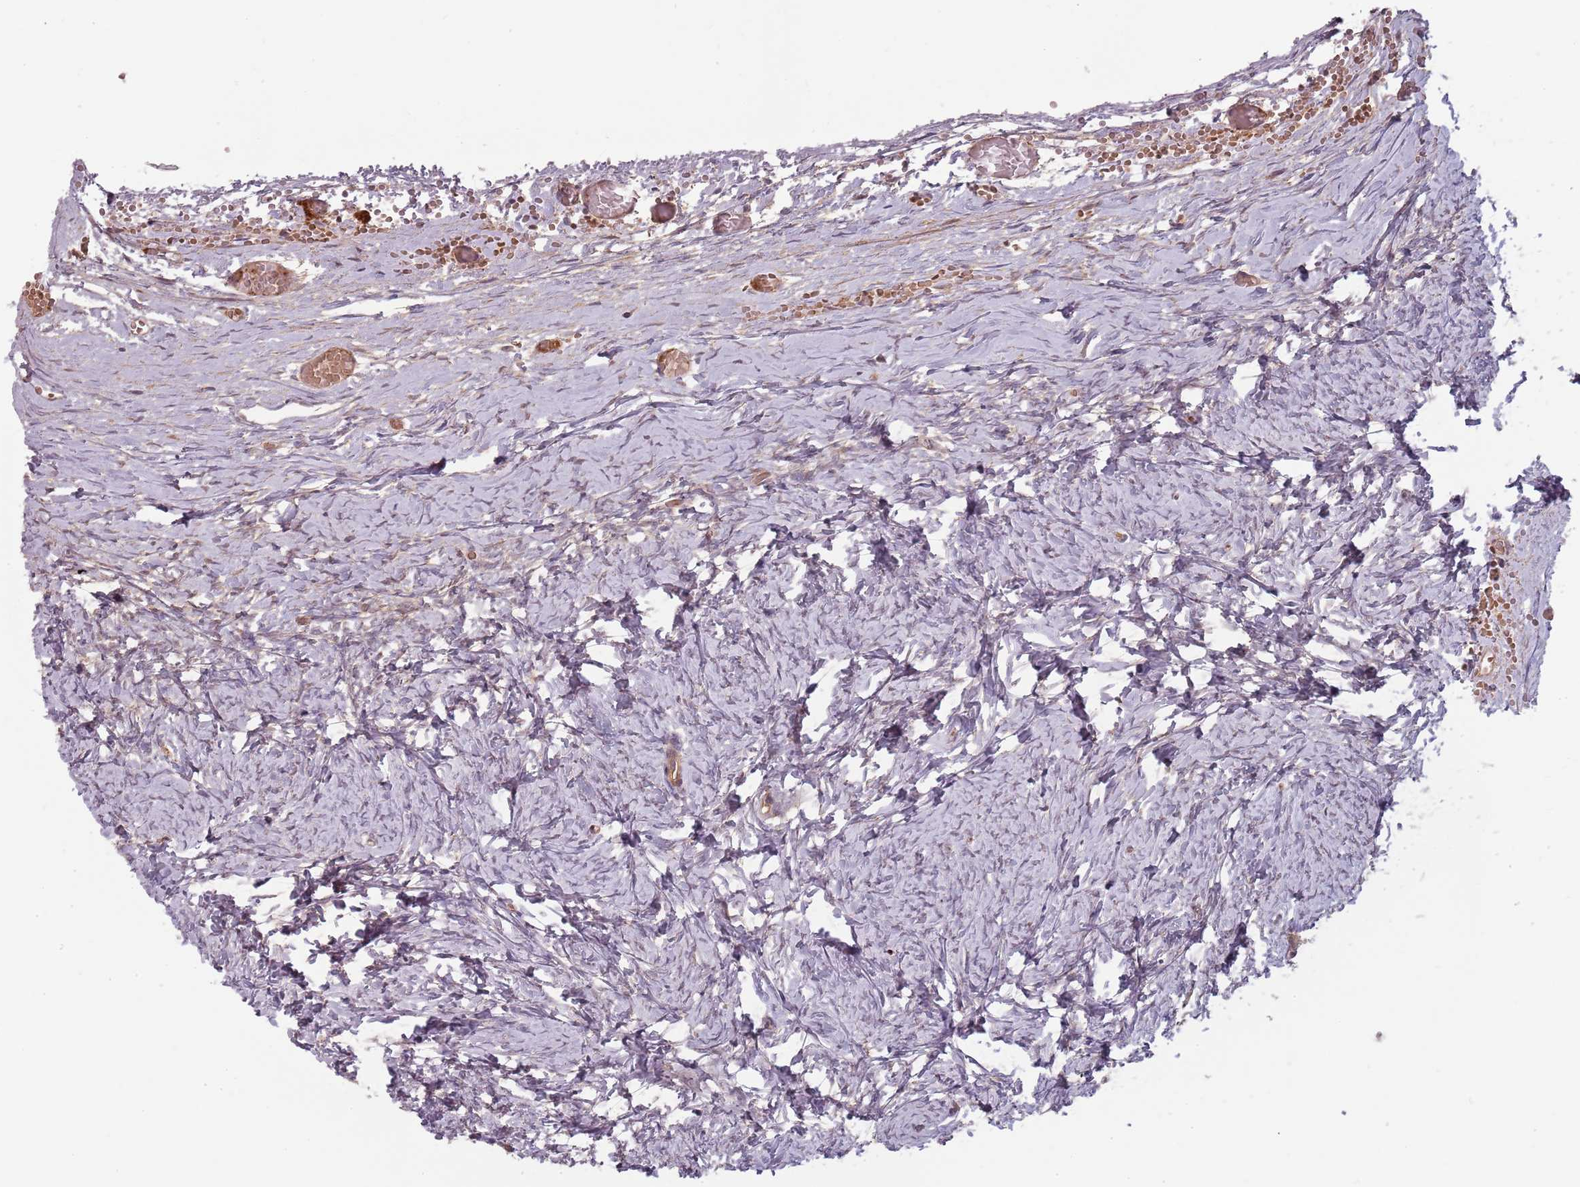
{"staining": {"intensity": "weak", "quantity": "<25%", "location": "cytoplasmic/membranous"}, "tissue": "ovary", "cell_type": "Ovarian stroma cells", "image_type": "normal", "snomed": [{"axis": "morphology", "description": "Normal tissue, NOS"}, {"axis": "topography", "description": "Ovary"}], "caption": "DAB immunohistochemical staining of benign ovary shows no significant positivity in ovarian stroma cells.", "gene": "PPP1R14C", "patient": {"sex": "female", "age": 27}}